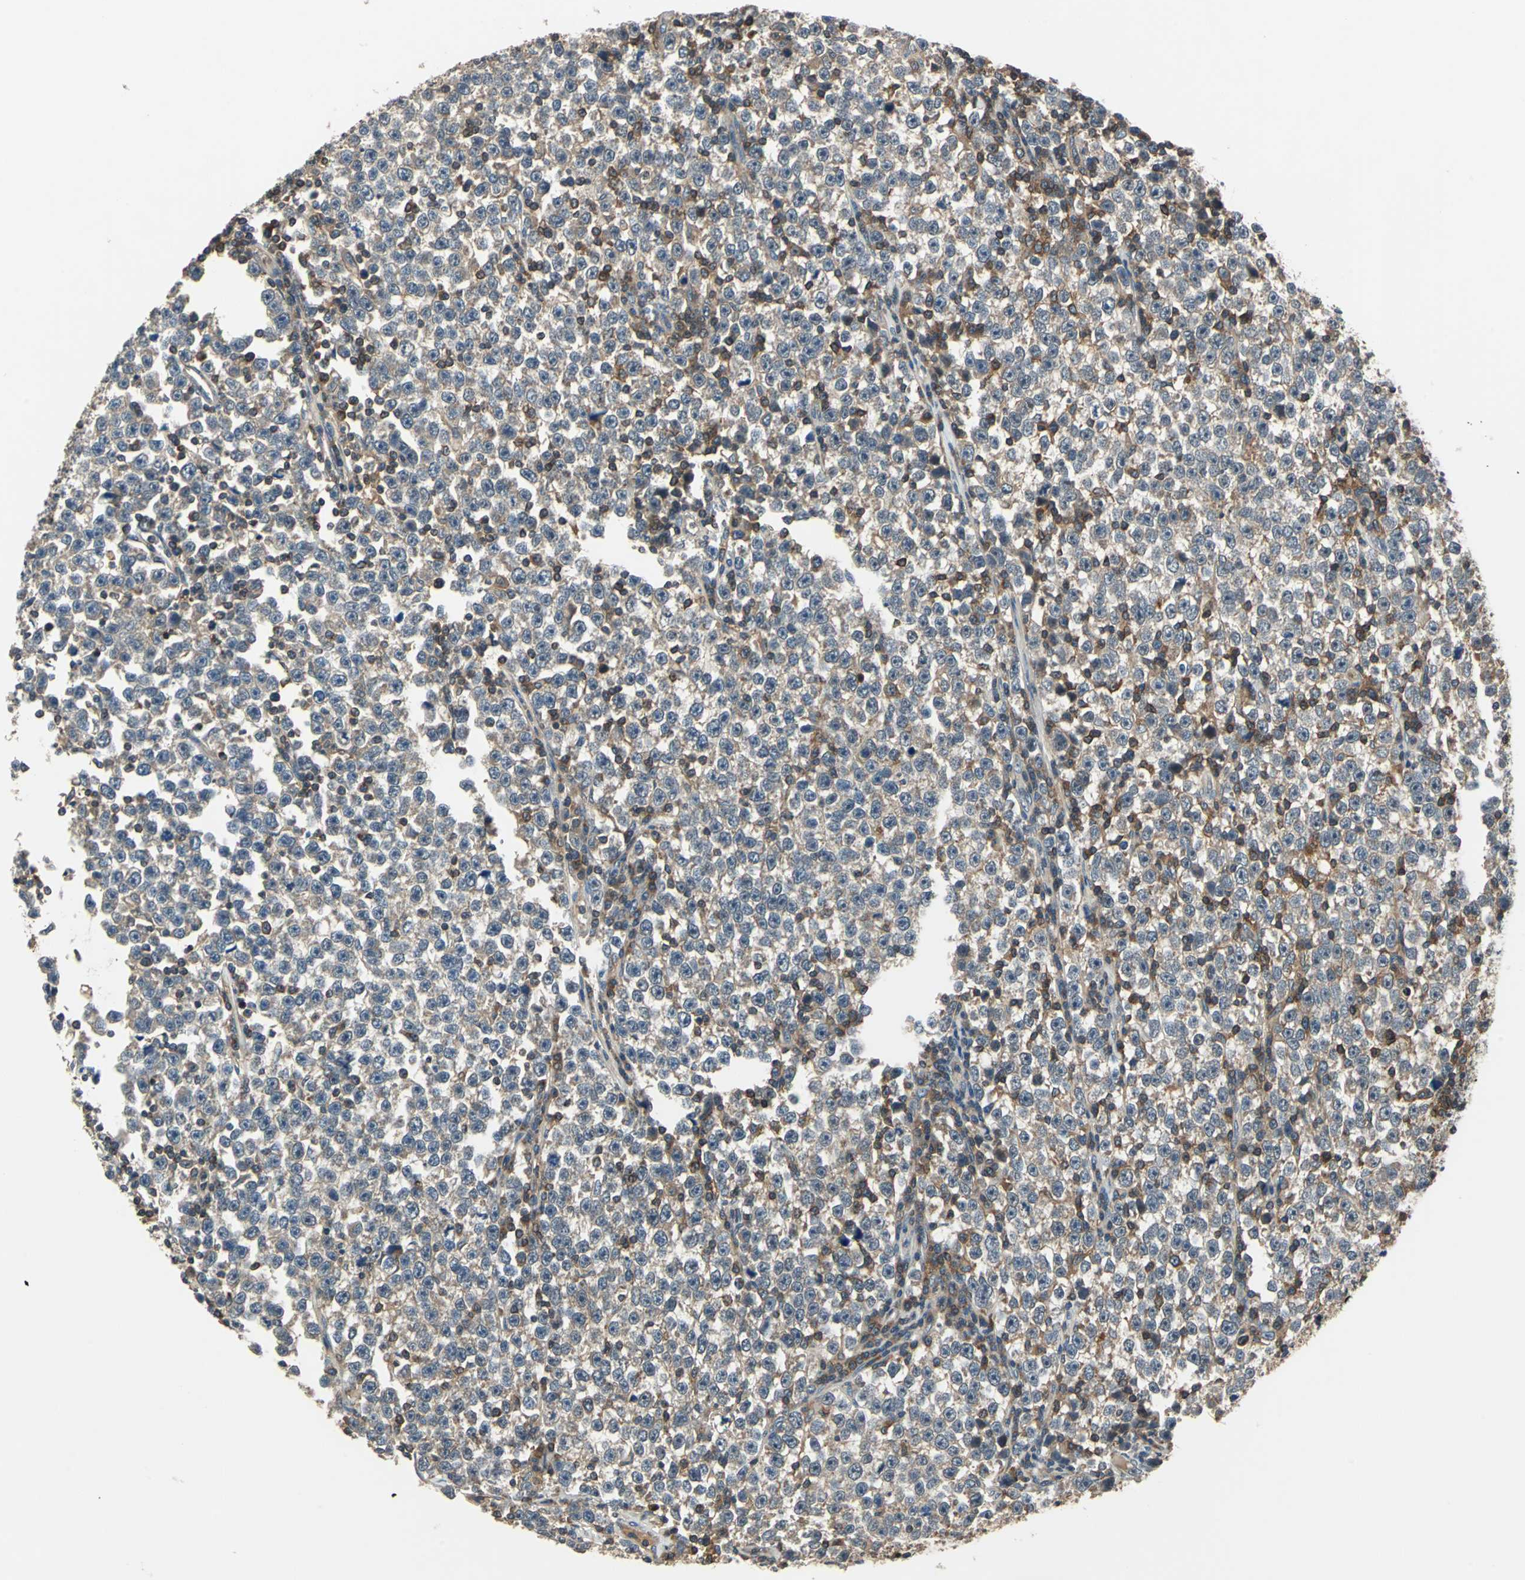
{"staining": {"intensity": "weak", "quantity": ">75%", "location": "cytoplasmic/membranous"}, "tissue": "testis cancer", "cell_type": "Tumor cells", "image_type": "cancer", "snomed": [{"axis": "morphology", "description": "Seminoma, NOS"}, {"axis": "topography", "description": "Testis"}], "caption": "The histopathology image demonstrates a brown stain indicating the presence of a protein in the cytoplasmic/membranous of tumor cells in testis seminoma. Nuclei are stained in blue.", "gene": "SLC19A2", "patient": {"sex": "male", "age": 43}}